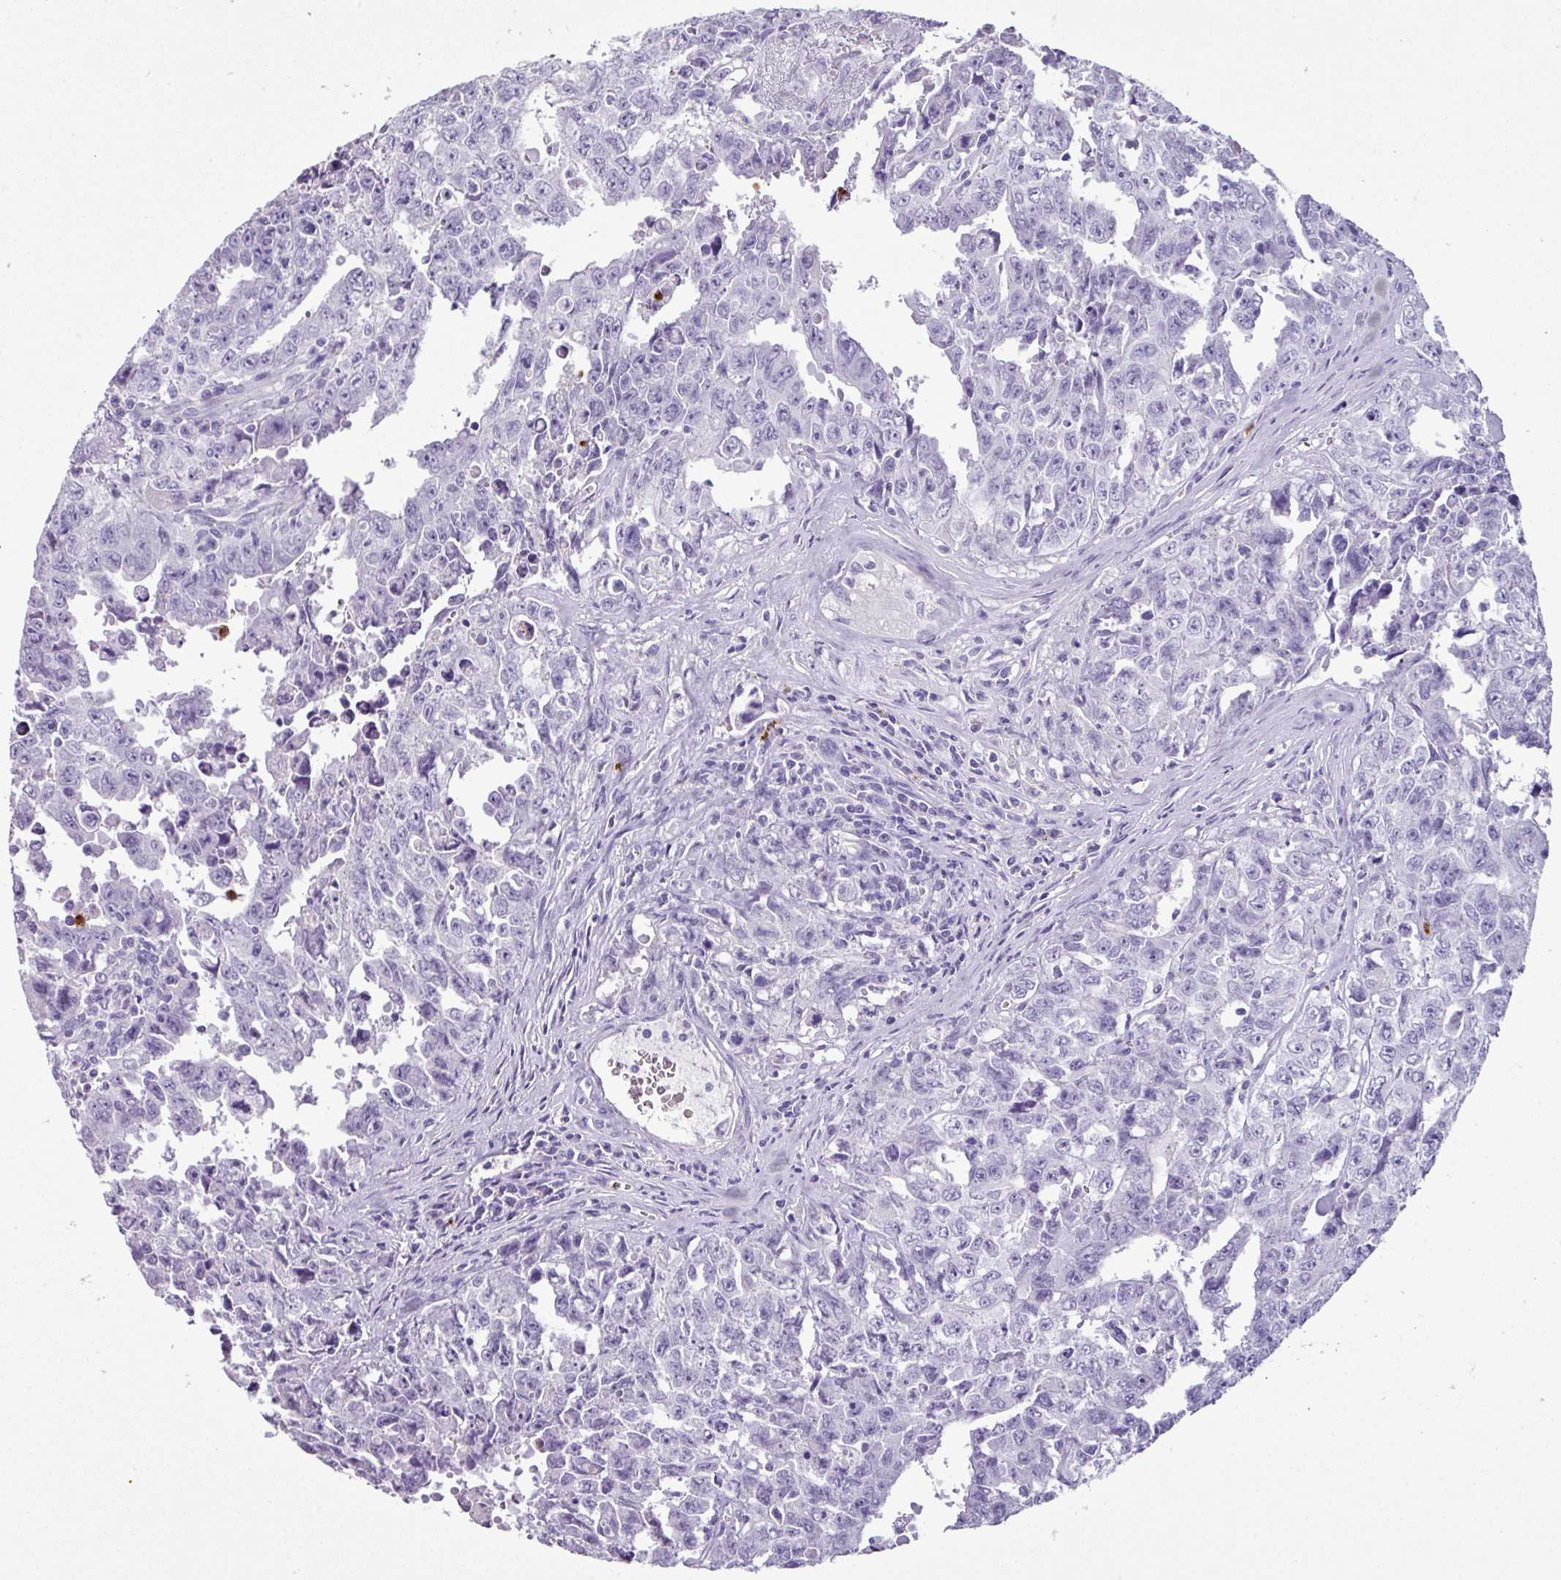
{"staining": {"intensity": "negative", "quantity": "none", "location": "none"}, "tissue": "testis cancer", "cell_type": "Tumor cells", "image_type": "cancer", "snomed": [{"axis": "morphology", "description": "Carcinoma, Embryonal, NOS"}, {"axis": "topography", "description": "Testis"}], "caption": "High power microscopy histopathology image of an immunohistochemistry photomicrograph of testis cancer (embryonal carcinoma), revealing no significant staining in tumor cells.", "gene": "CTSG", "patient": {"sex": "male", "age": 24}}